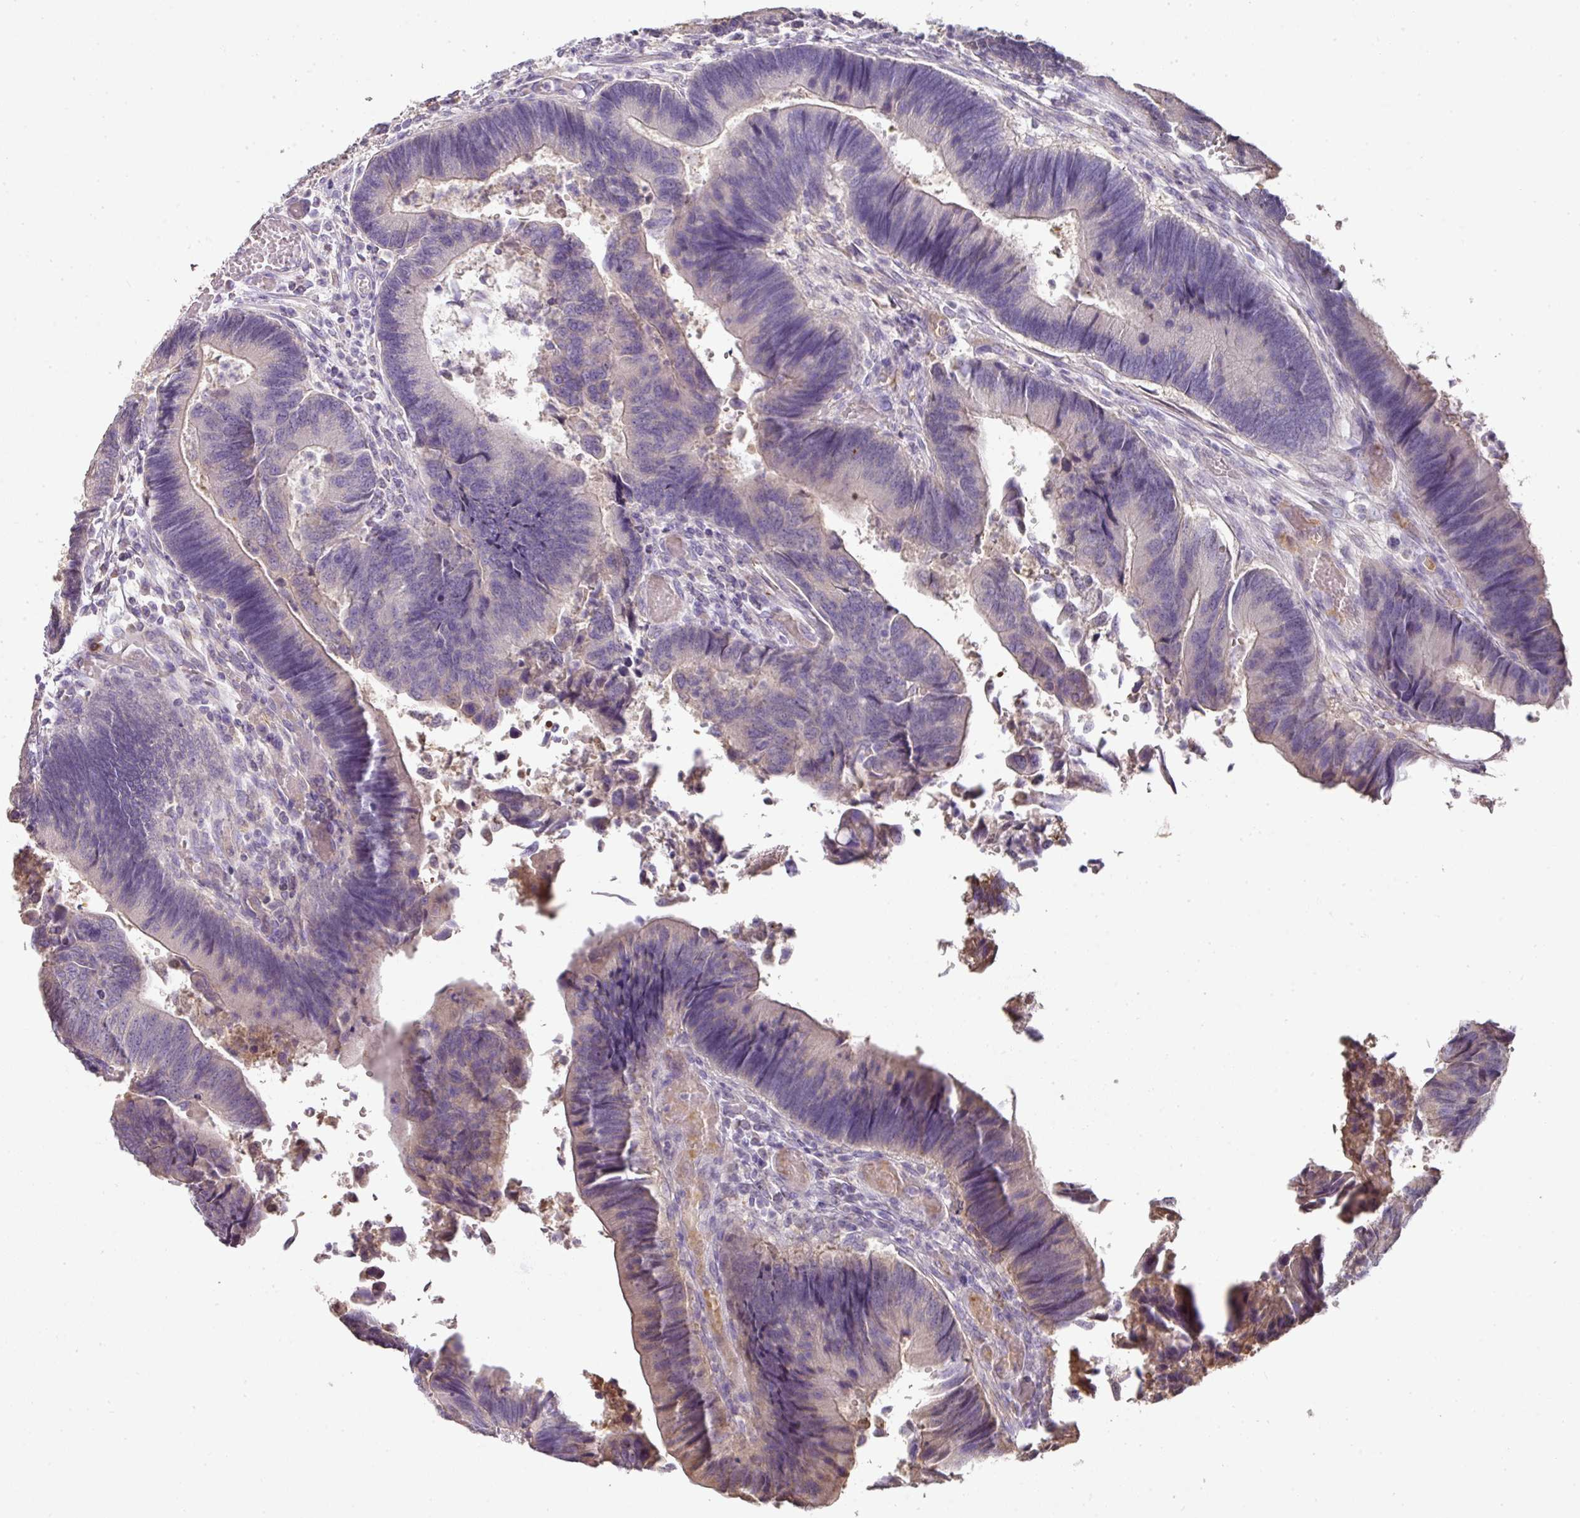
{"staining": {"intensity": "negative", "quantity": "none", "location": "none"}, "tissue": "colorectal cancer", "cell_type": "Tumor cells", "image_type": "cancer", "snomed": [{"axis": "morphology", "description": "Adenocarcinoma, NOS"}, {"axis": "topography", "description": "Colon"}], "caption": "Tumor cells are negative for brown protein staining in adenocarcinoma (colorectal).", "gene": "CCZ1", "patient": {"sex": "female", "age": 67}}